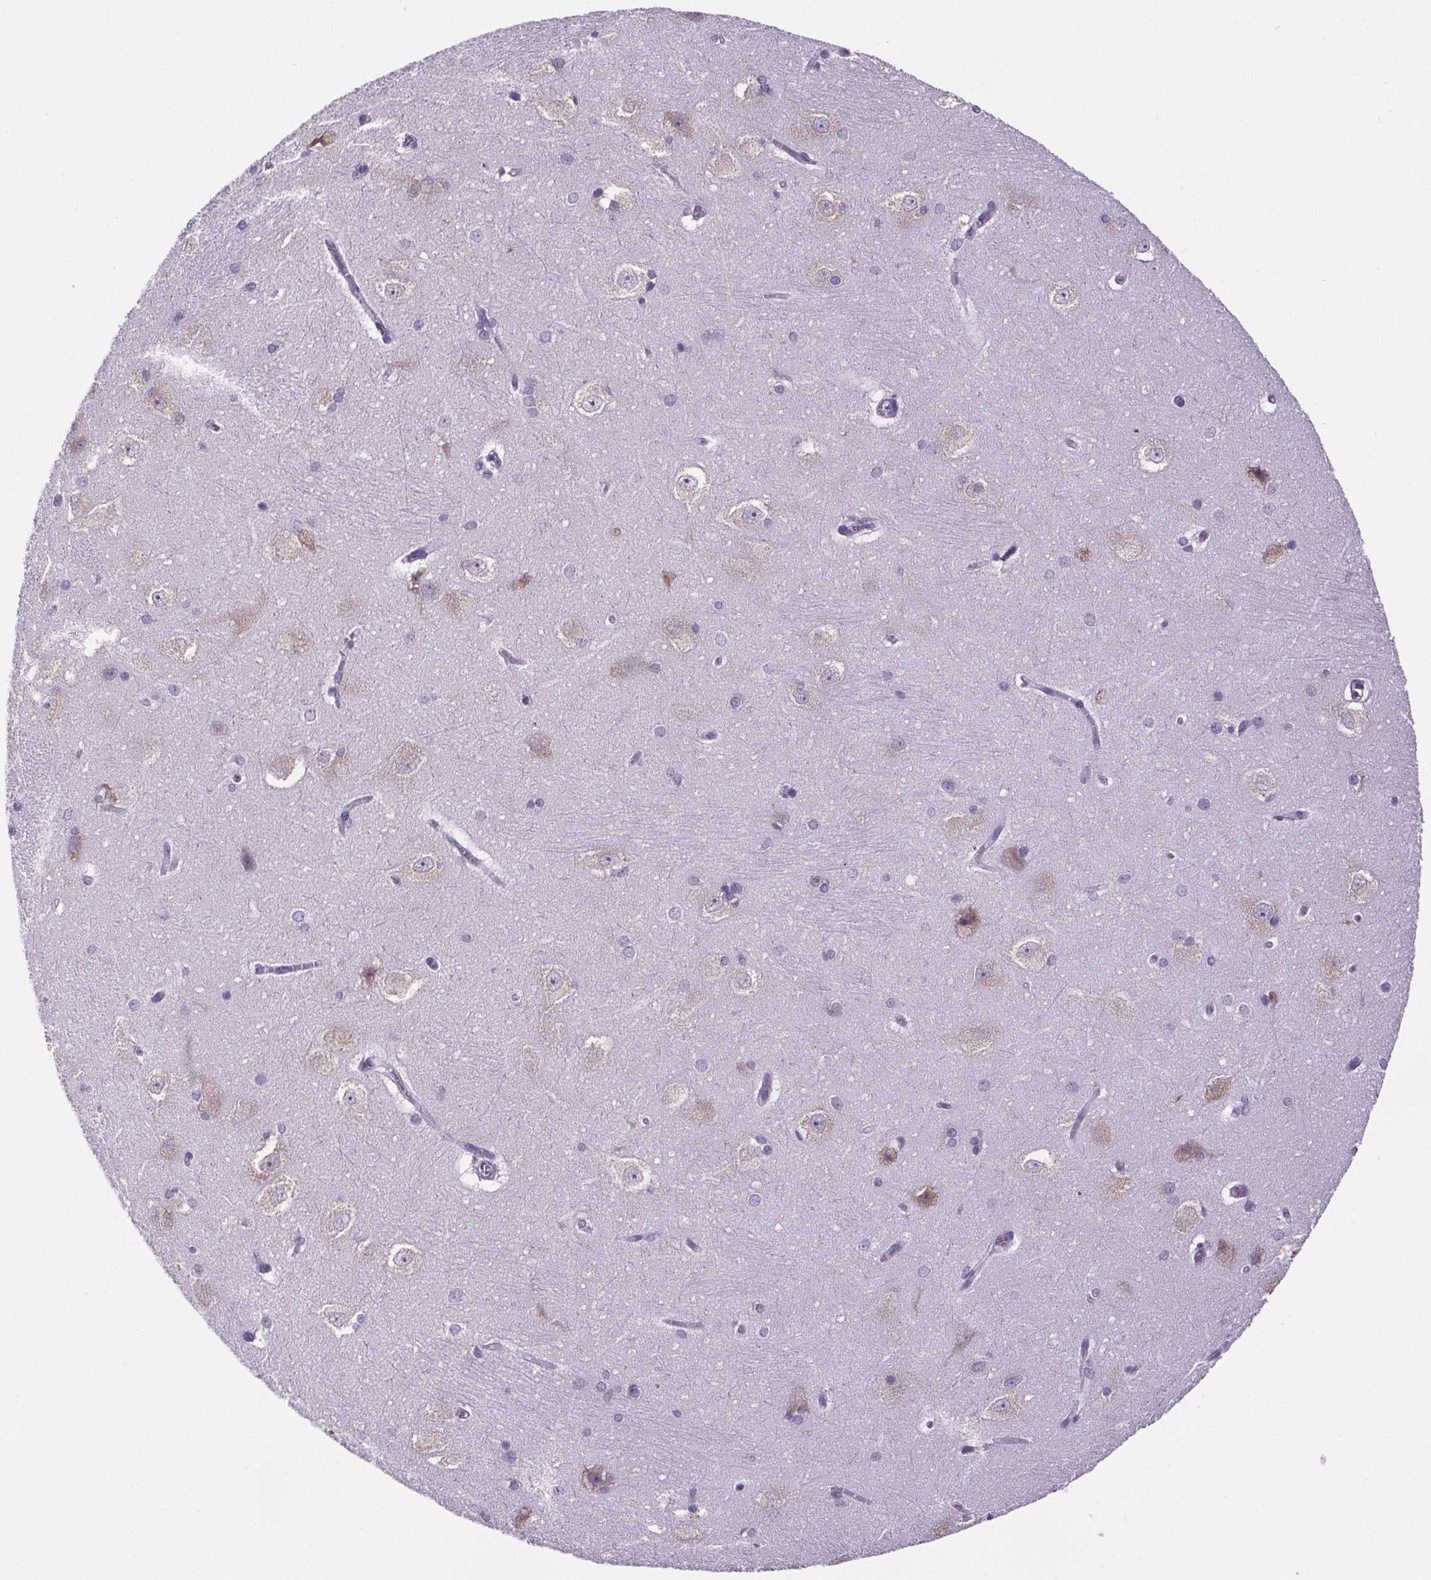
{"staining": {"intensity": "negative", "quantity": "none", "location": "none"}, "tissue": "hippocampus", "cell_type": "Glial cells", "image_type": "normal", "snomed": [{"axis": "morphology", "description": "Normal tissue, NOS"}, {"axis": "topography", "description": "Cerebral cortex"}, {"axis": "topography", "description": "Hippocampus"}], "caption": "A high-resolution histopathology image shows immunohistochemistry (IHC) staining of benign hippocampus, which reveals no significant positivity in glial cells.", "gene": "CUBN", "patient": {"sex": "female", "age": 19}}